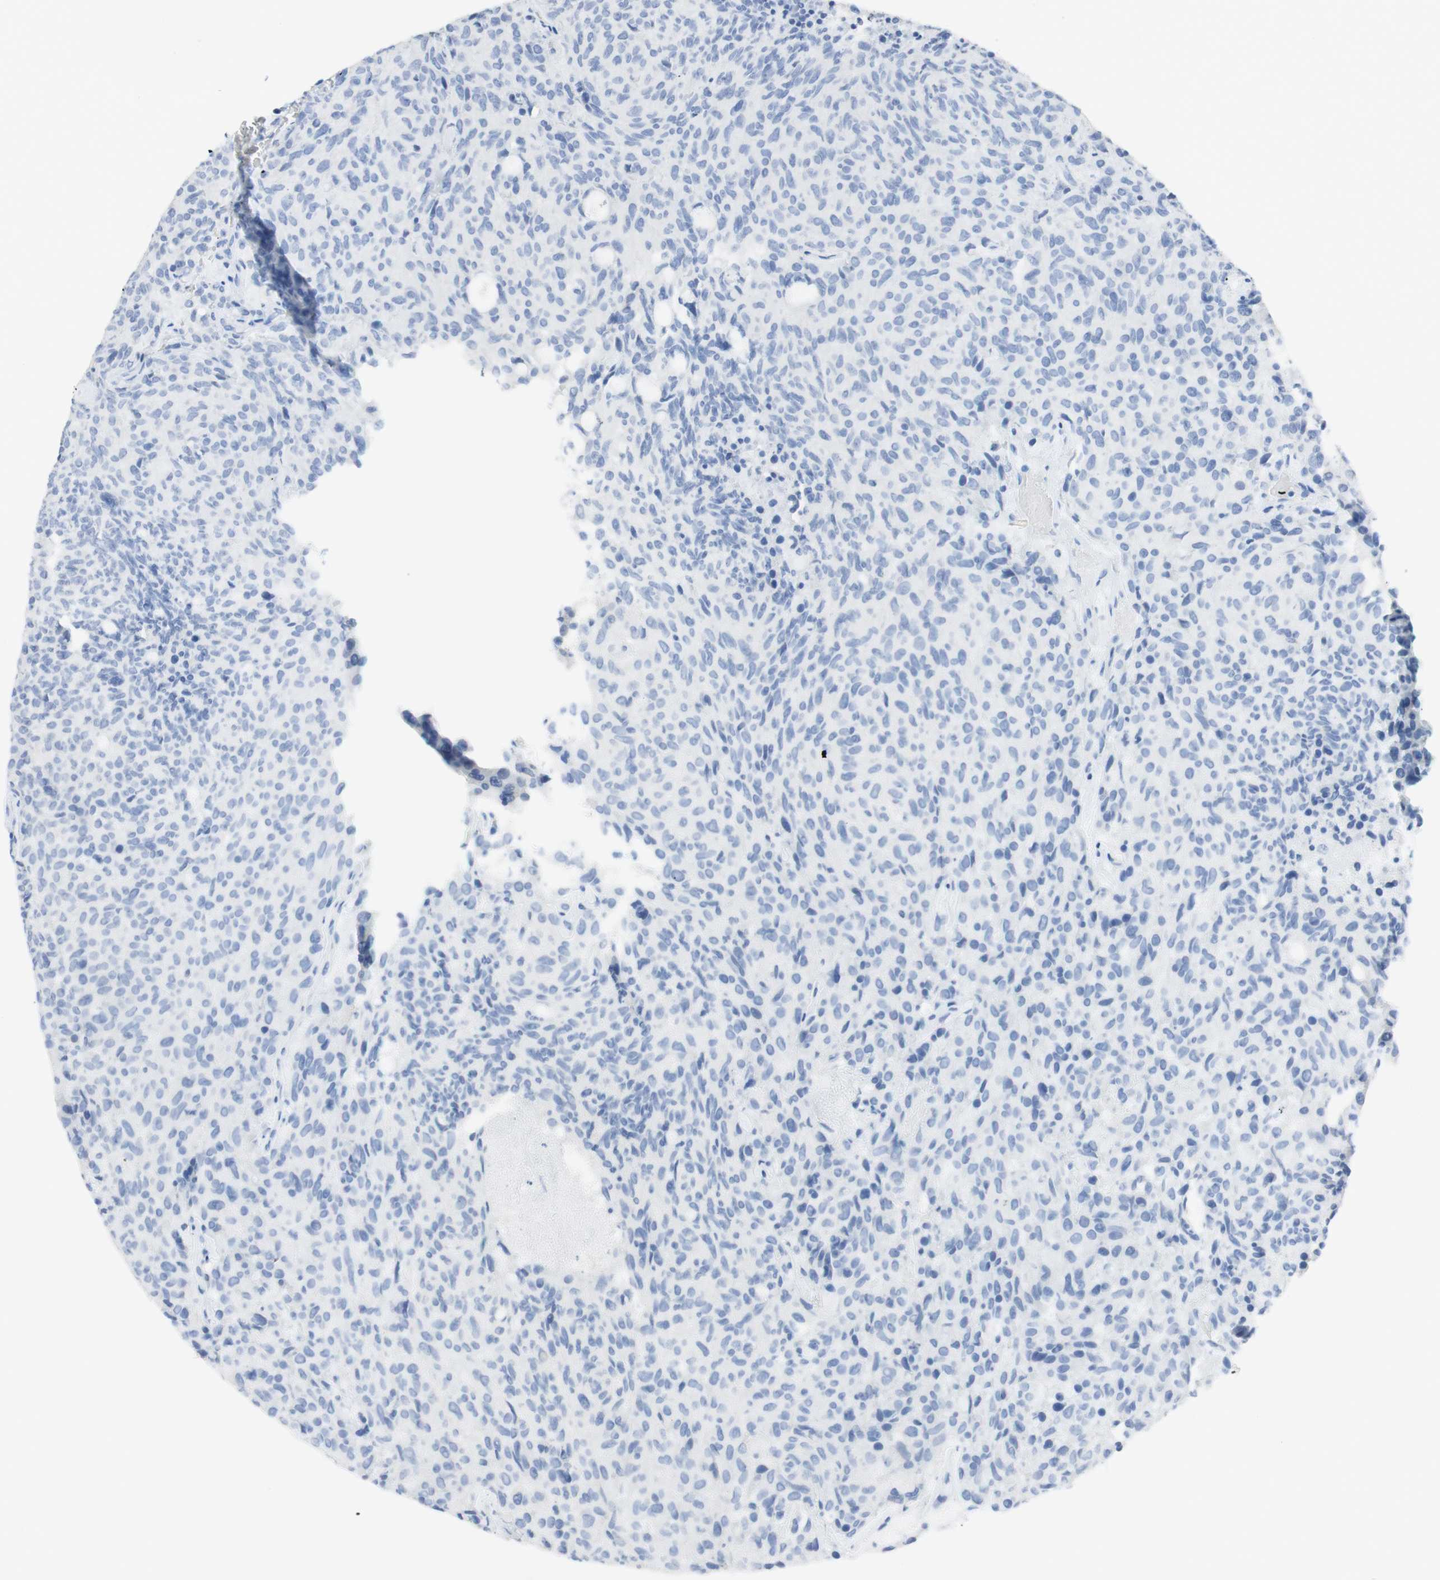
{"staining": {"intensity": "negative", "quantity": "none", "location": "none"}, "tissue": "carcinoid", "cell_type": "Tumor cells", "image_type": "cancer", "snomed": [{"axis": "morphology", "description": "Carcinoid, malignant, NOS"}, {"axis": "topography", "description": "Pancreas"}], "caption": "Immunohistochemical staining of carcinoid displays no significant positivity in tumor cells.", "gene": "TPO", "patient": {"sex": "female", "age": 54}}